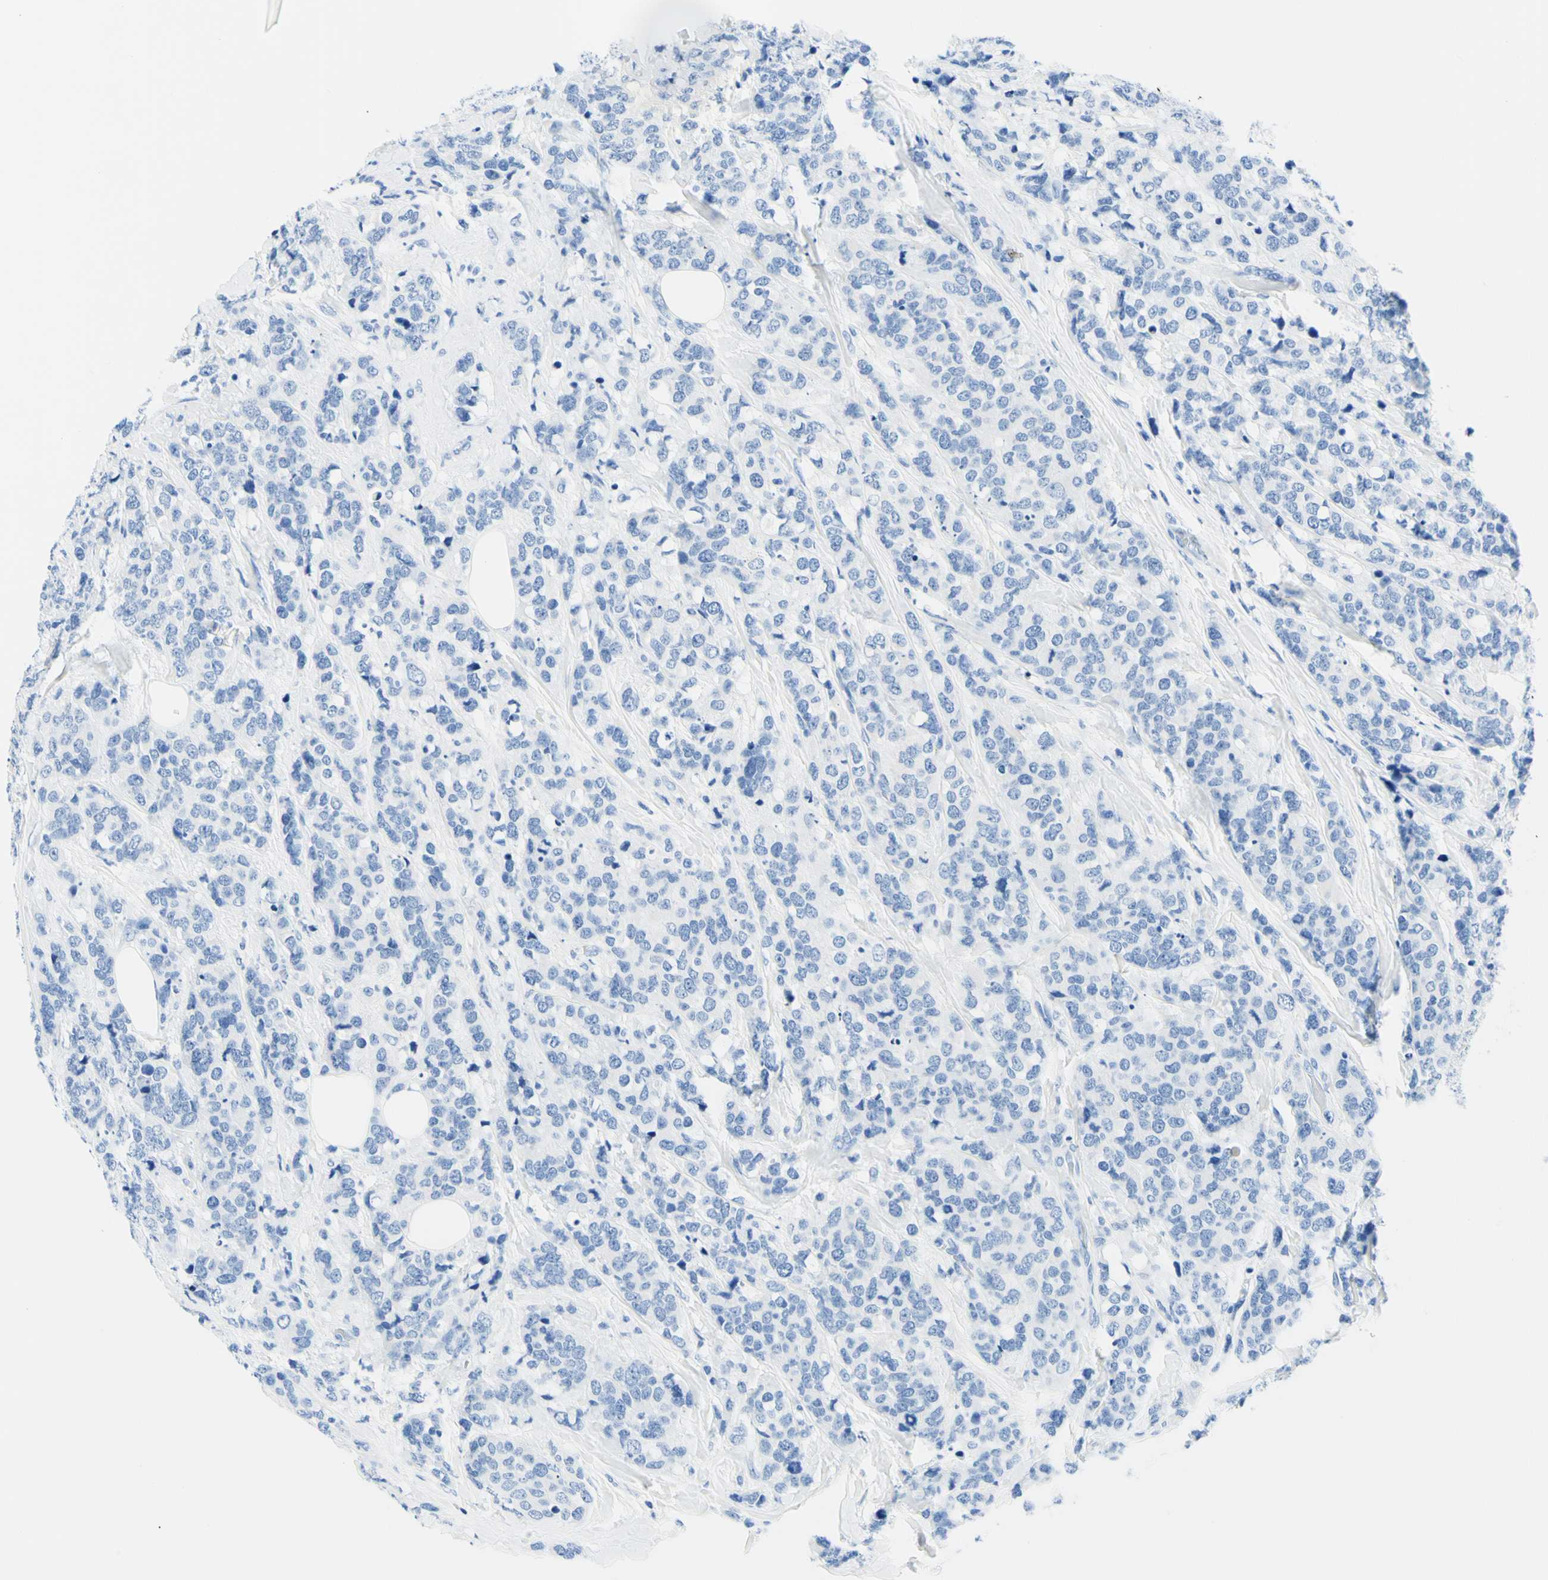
{"staining": {"intensity": "negative", "quantity": "none", "location": "none"}, "tissue": "breast cancer", "cell_type": "Tumor cells", "image_type": "cancer", "snomed": [{"axis": "morphology", "description": "Lobular carcinoma"}, {"axis": "topography", "description": "Breast"}], "caption": "This is an immunohistochemistry (IHC) micrograph of lobular carcinoma (breast). There is no staining in tumor cells.", "gene": "MYH2", "patient": {"sex": "female", "age": 59}}